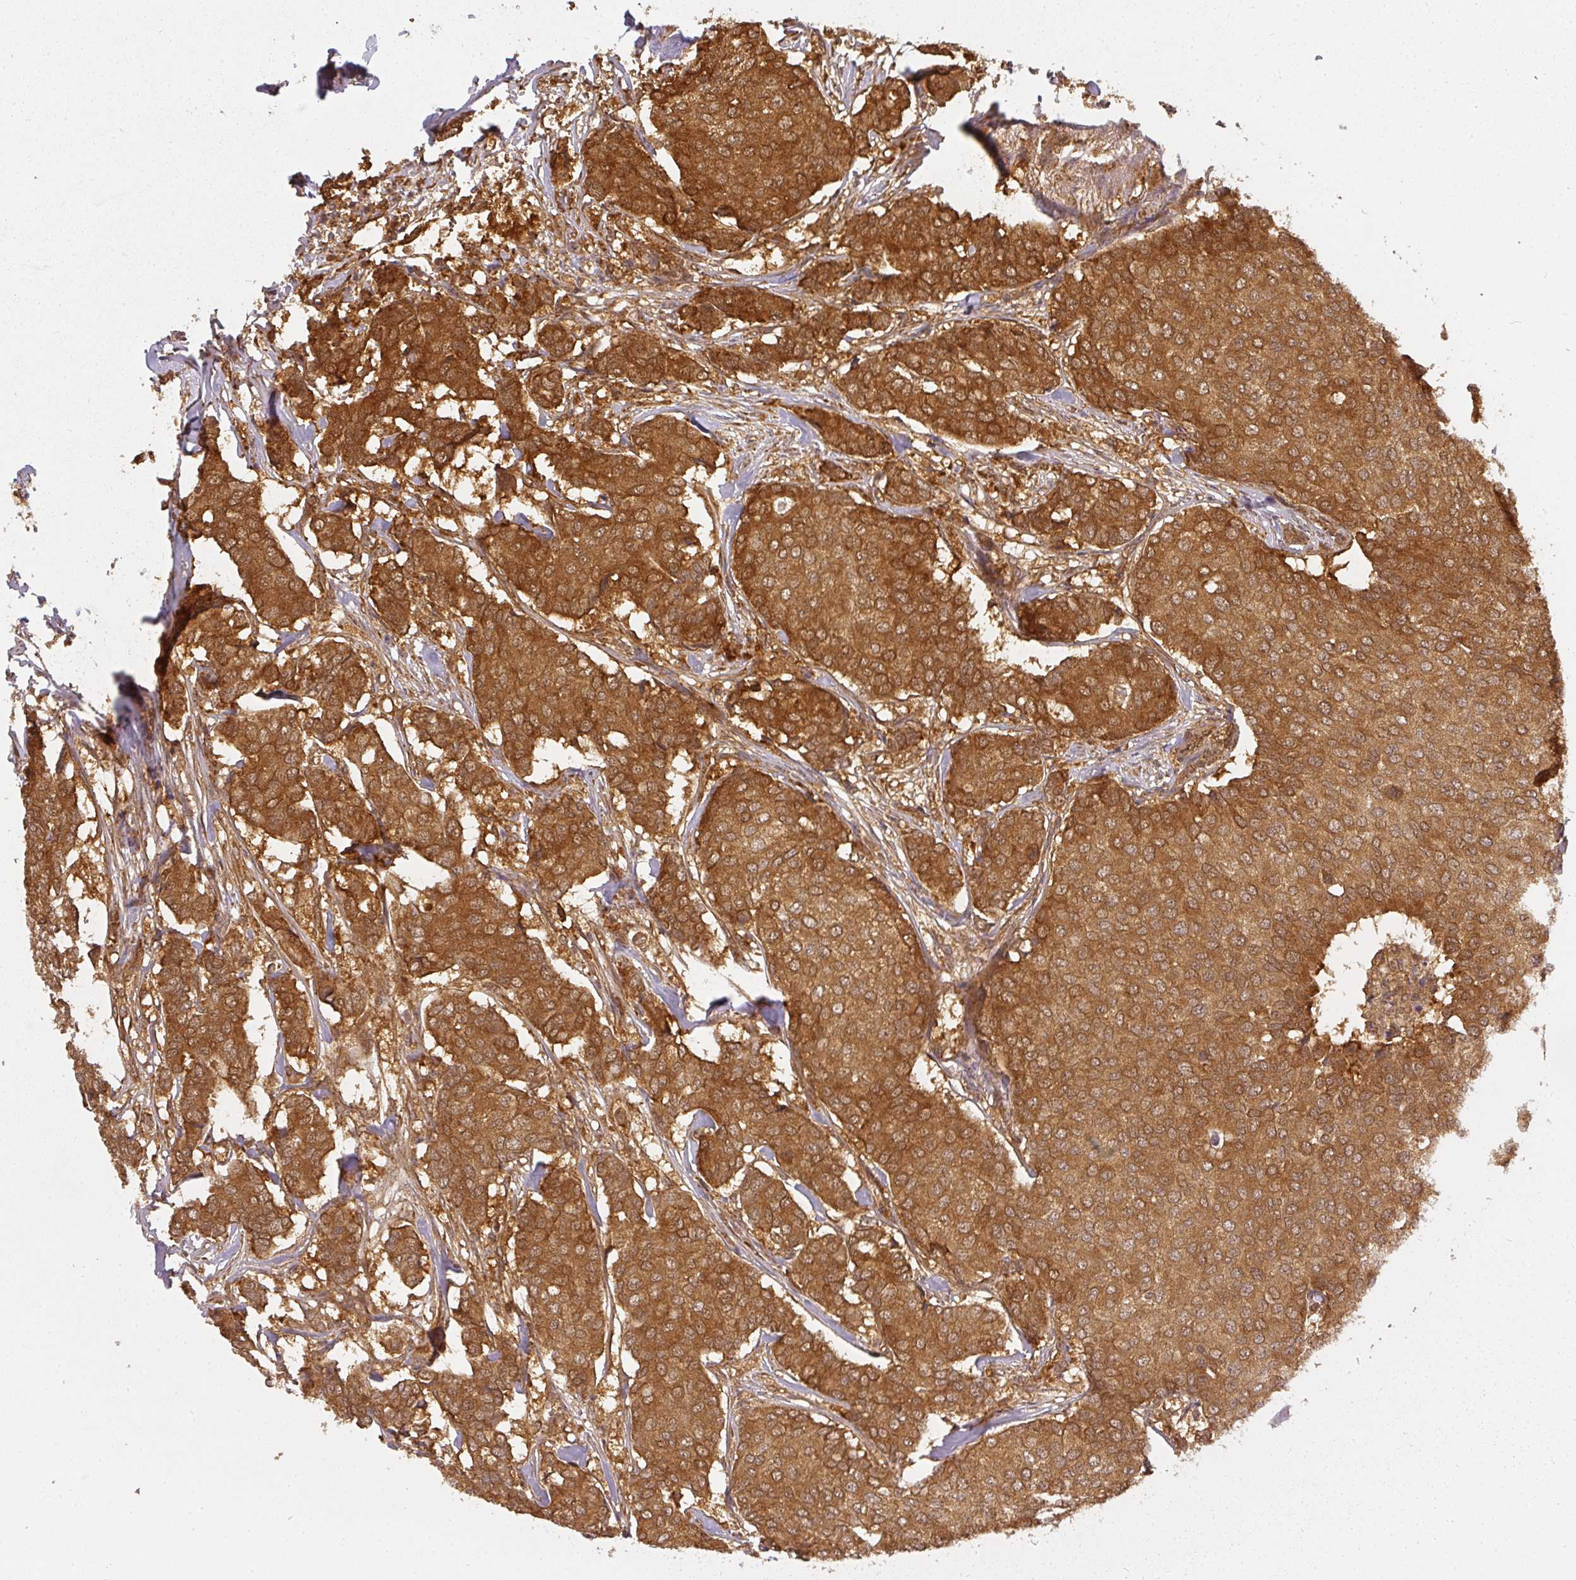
{"staining": {"intensity": "strong", "quantity": ">75%", "location": "cytoplasmic/membranous"}, "tissue": "breast cancer", "cell_type": "Tumor cells", "image_type": "cancer", "snomed": [{"axis": "morphology", "description": "Duct carcinoma"}, {"axis": "topography", "description": "Breast"}], "caption": "Breast cancer (intraductal carcinoma) tissue reveals strong cytoplasmic/membranous expression in approximately >75% of tumor cells The staining was performed using DAB, with brown indicating positive protein expression. Nuclei are stained blue with hematoxylin.", "gene": "PPP6R3", "patient": {"sex": "female", "age": 75}}